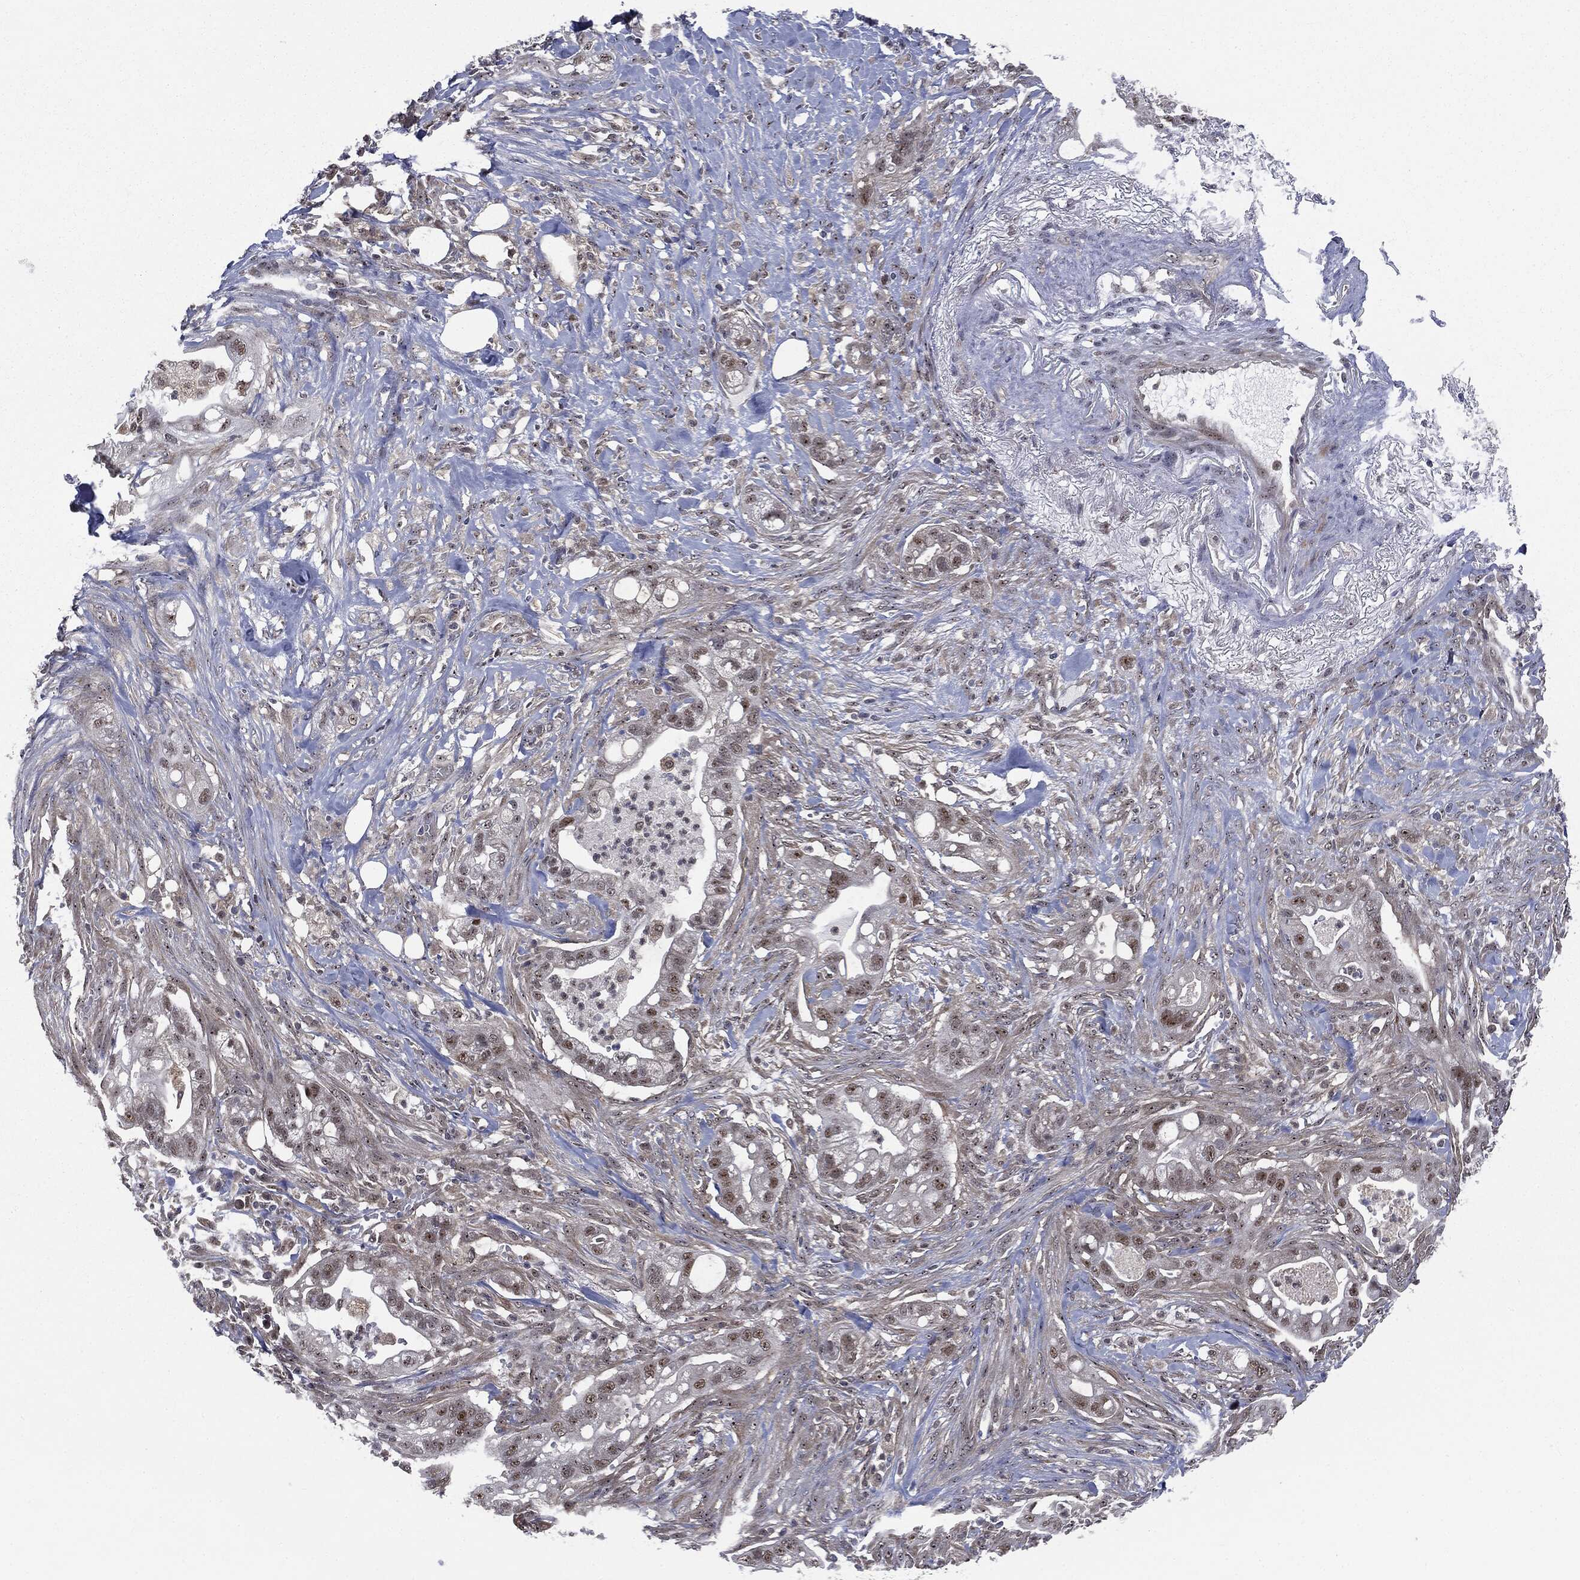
{"staining": {"intensity": "weak", "quantity": "25%-75%", "location": "nuclear"}, "tissue": "pancreatic cancer", "cell_type": "Tumor cells", "image_type": "cancer", "snomed": [{"axis": "morphology", "description": "Adenocarcinoma, NOS"}, {"axis": "topography", "description": "Pancreas"}], "caption": "Immunohistochemical staining of pancreatic cancer shows low levels of weak nuclear protein staining in about 25%-75% of tumor cells.", "gene": "TRMT1L", "patient": {"sex": "male", "age": 44}}